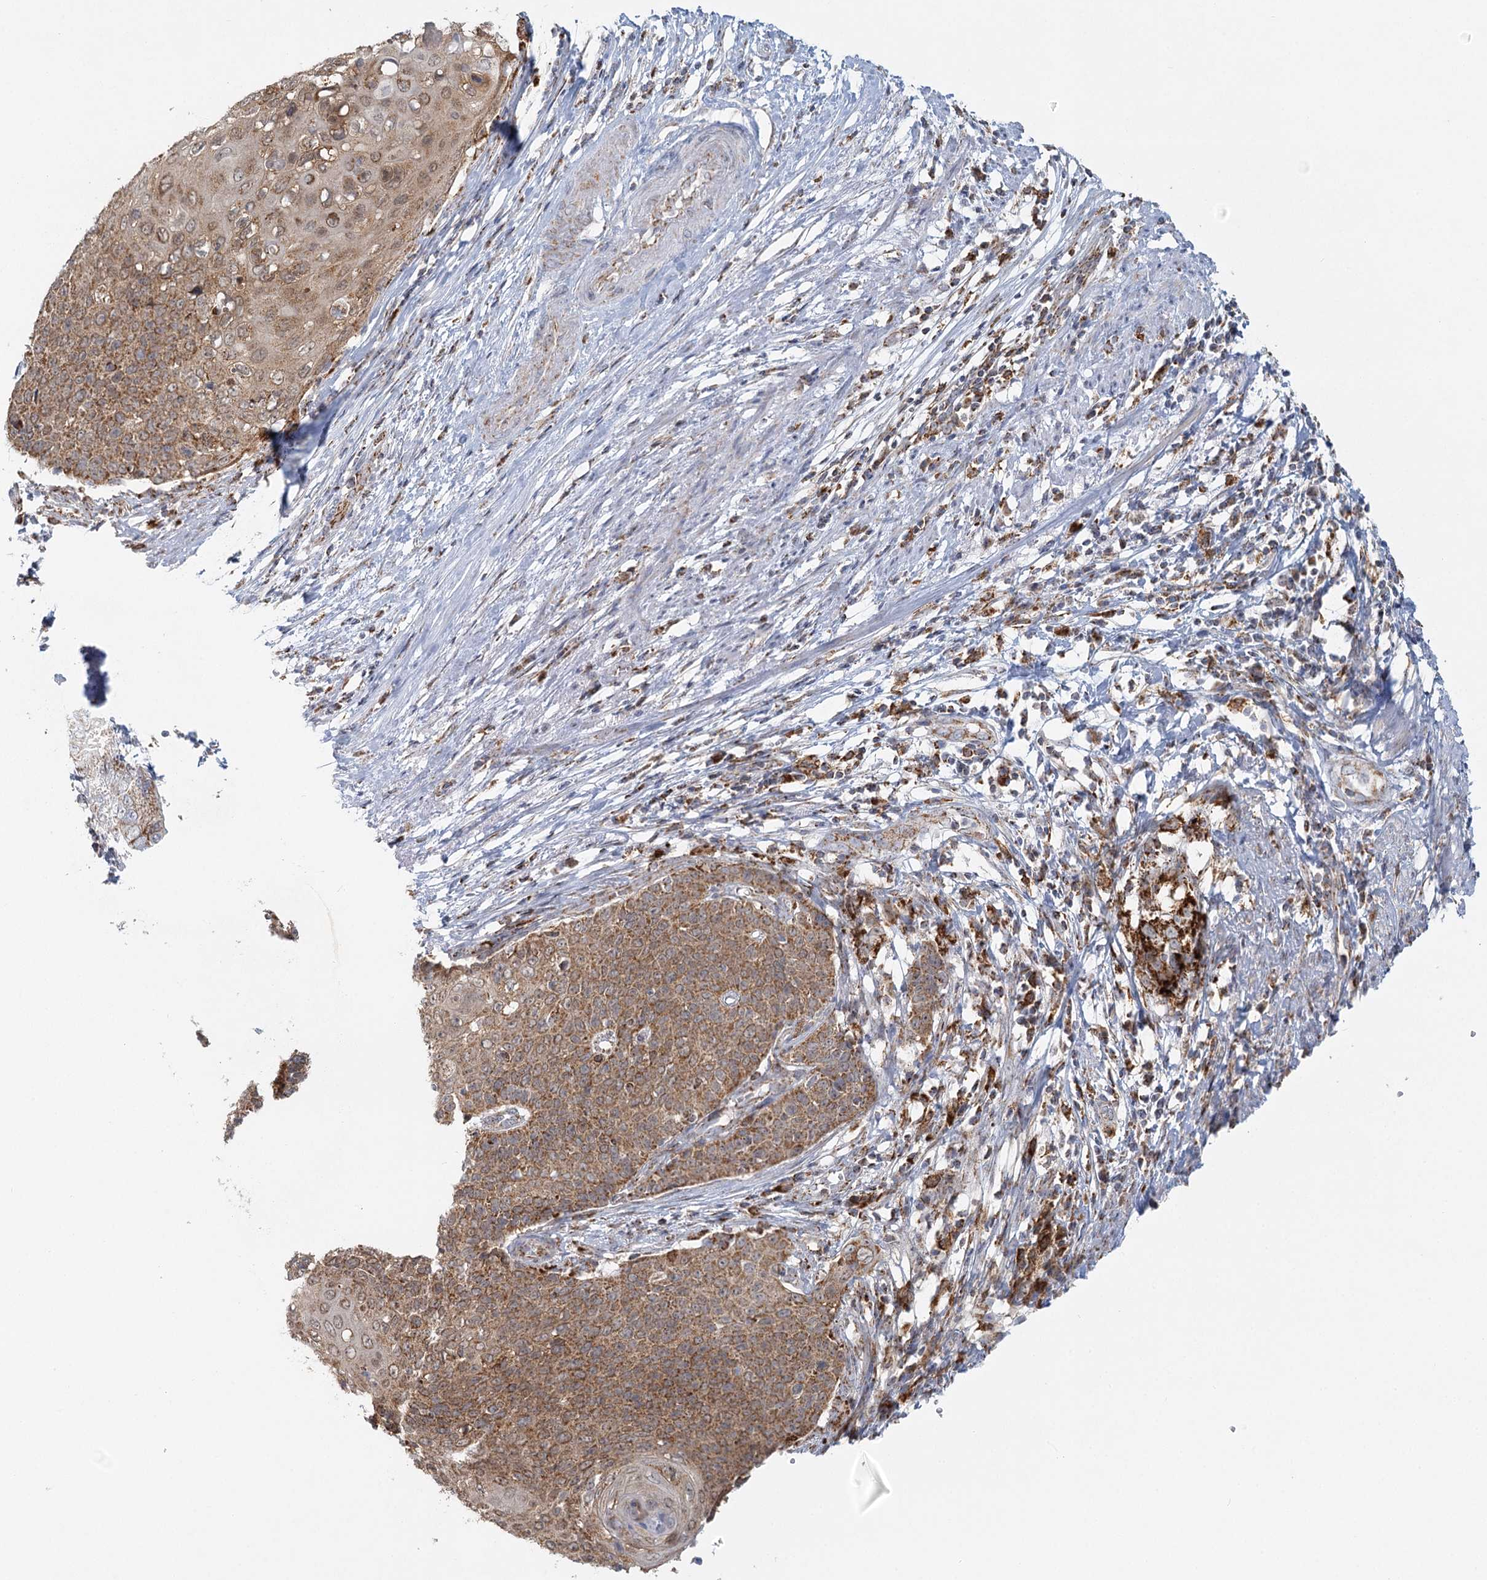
{"staining": {"intensity": "strong", "quantity": ">75%", "location": "cytoplasmic/membranous"}, "tissue": "cervical cancer", "cell_type": "Tumor cells", "image_type": "cancer", "snomed": [{"axis": "morphology", "description": "Squamous cell carcinoma, NOS"}, {"axis": "topography", "description": "Cervix"}], "caption": "IHC (DAB) staining of human cervical cancer shows strong cytoplasmic/membranous protein positivity in approximately >75% of tumor cells. The protein is stained brown, and the nuclei are stained in blue (DAB (3,3'-diaminobenzidine) IHC with brightfield microscopy, high magnification).", "gene": "TAS1R1", "patient": {"sex": "female", "age": 39}}